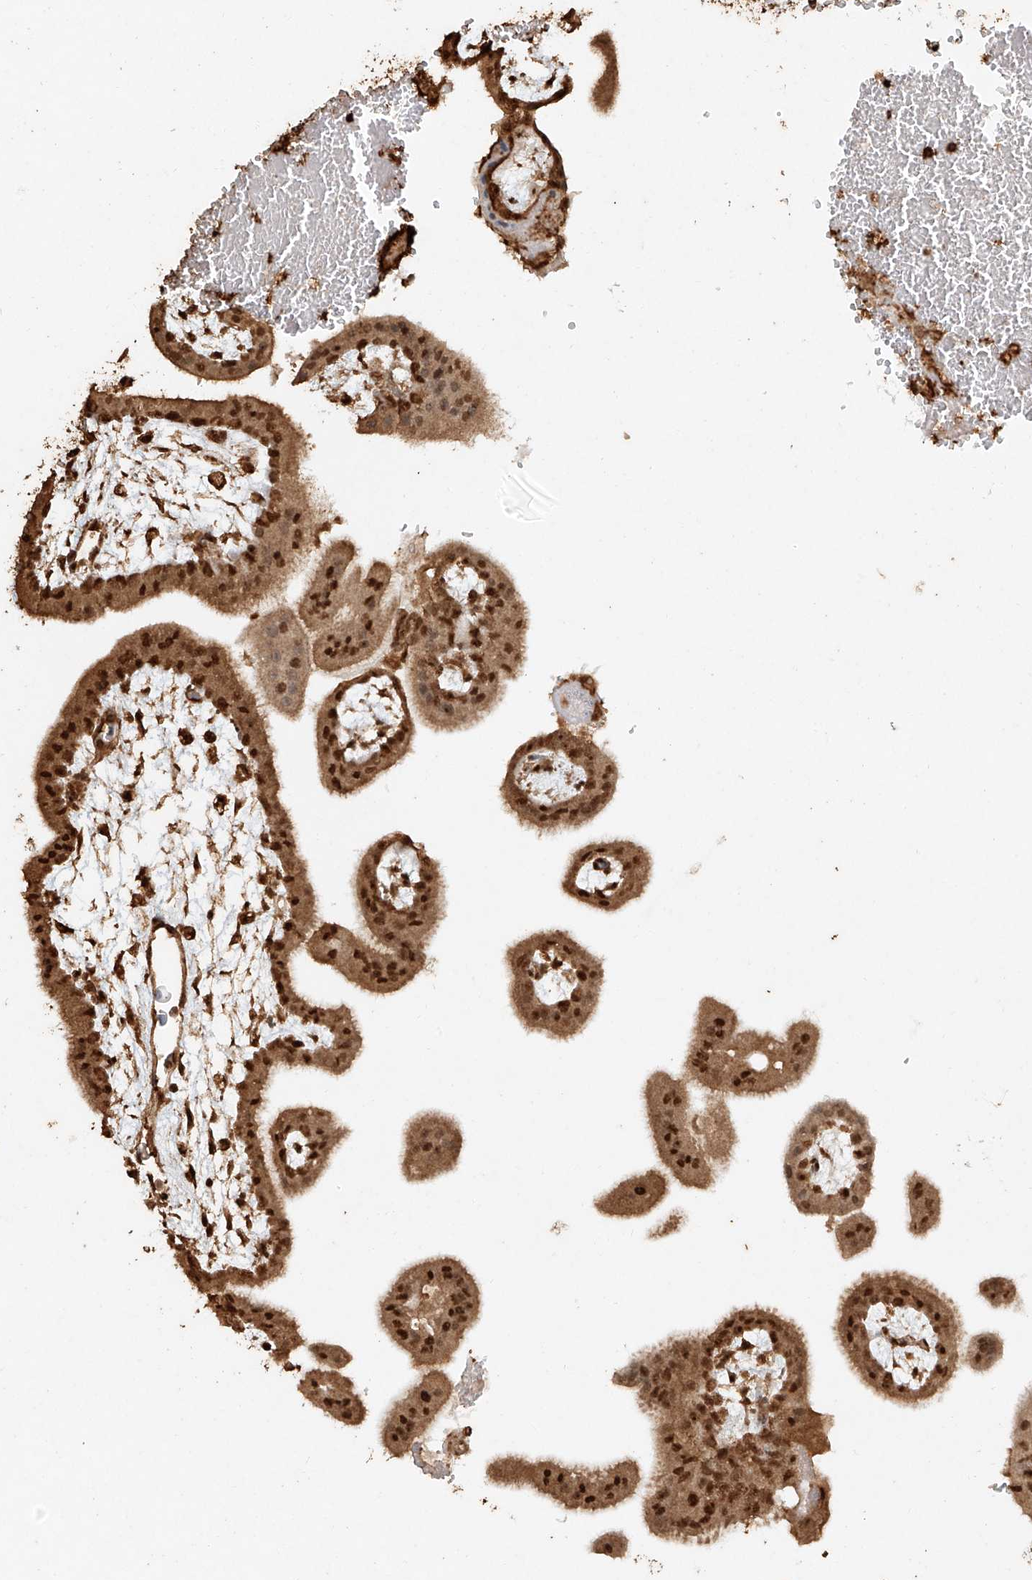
{"staining": {"intensity": "weak", "quantity": ">75%", "location": "cytoplasmic/membranous,nuclear"}, "tissue": "placenta", "cell_type": "Decidual cells", "image_type": "normal", "snomed": [{"axis": "morphology", "description": "Normal tissue, NOS"}, {"axis": "topography", "description": "Placenta"}], "caption": "Immunohistochemical staining of normal human placenta demonstrates weak cytoplasmic/membranous,nuclear protein staining in approximately >75% of decidual cells.", "gene": "TIGAR", "patient": {"sex": "female", "age": 35}}